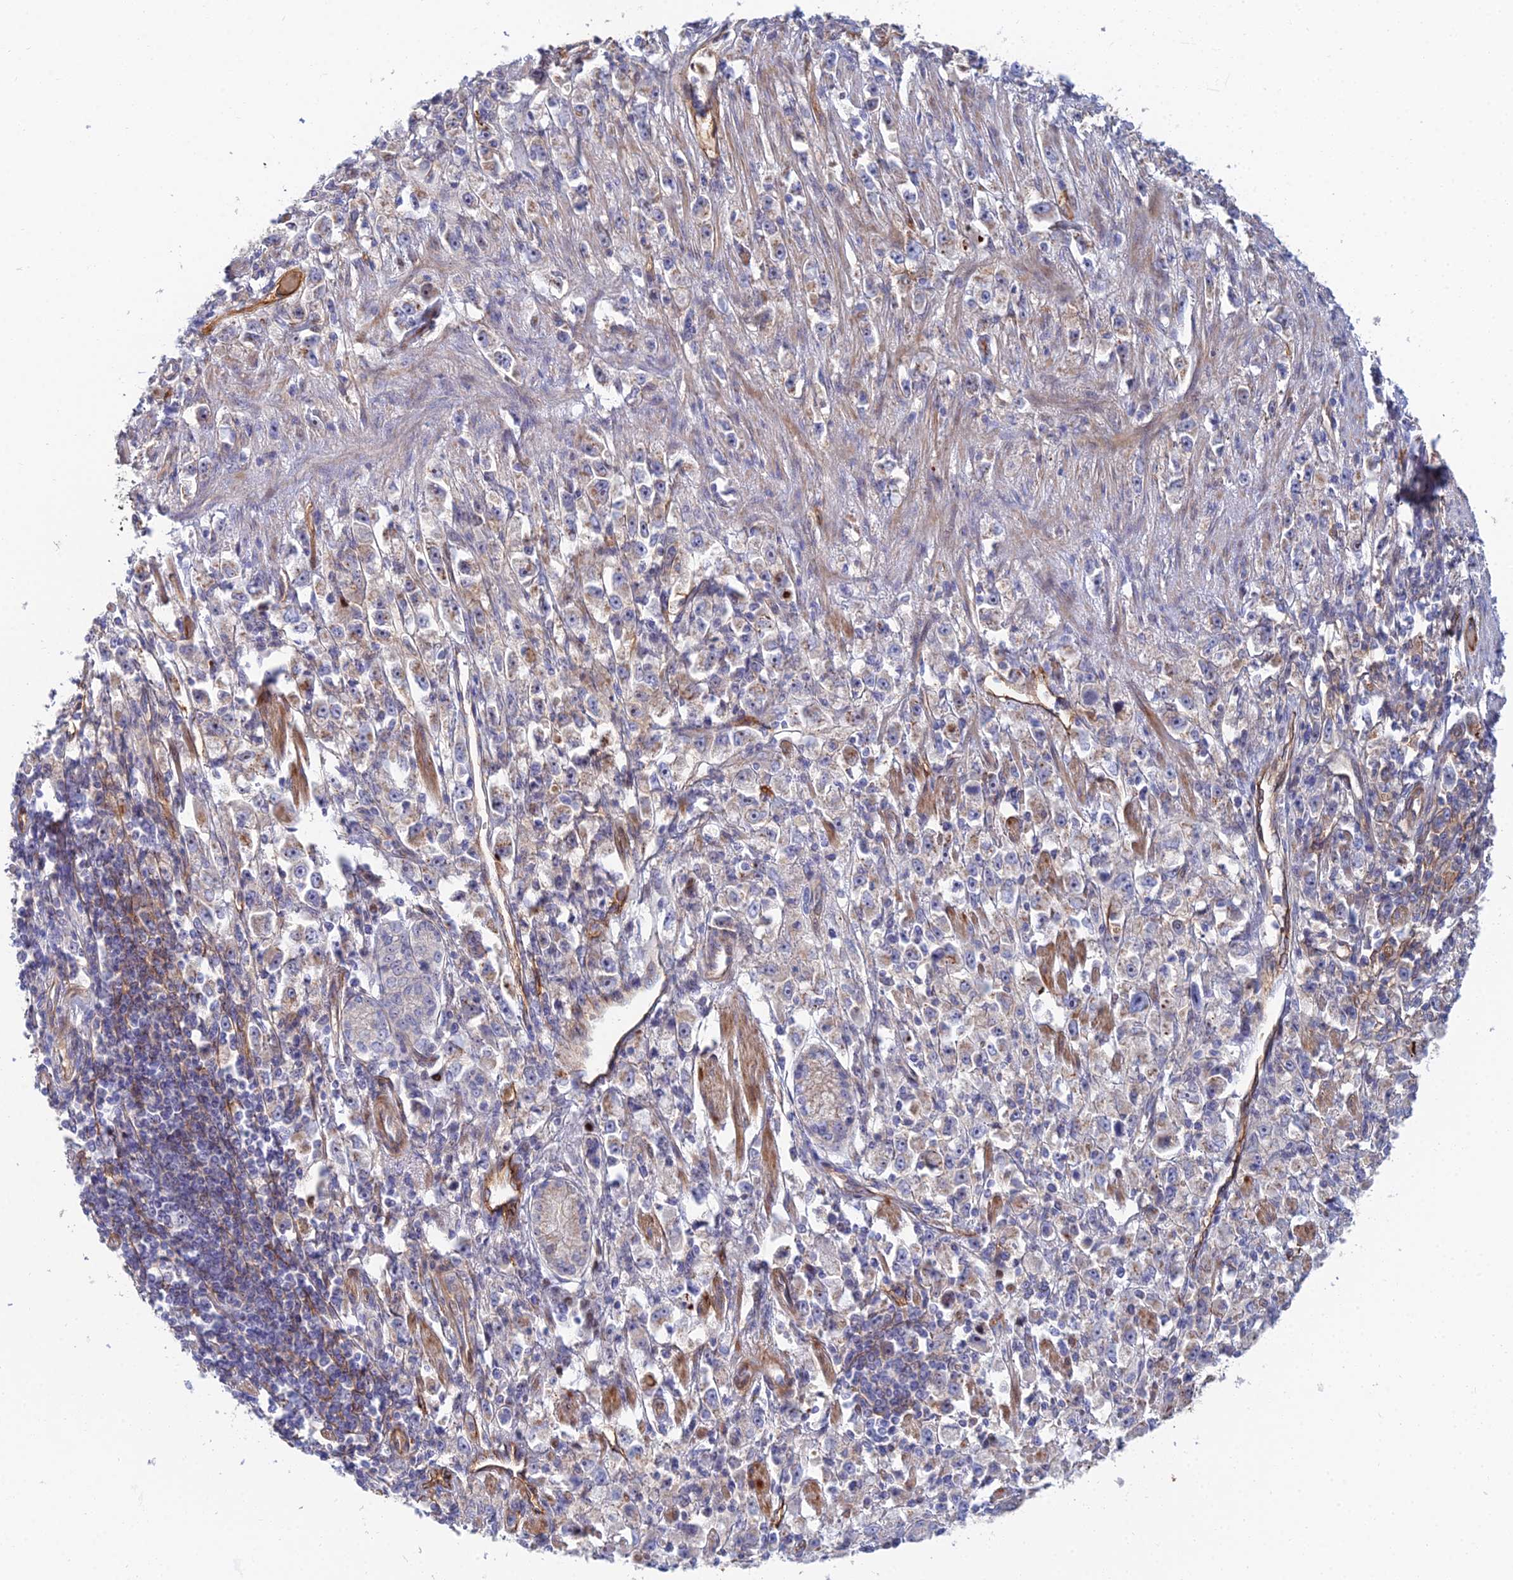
{"staining": {"intensity": "negative", "quantity": "none", "location": "none"}, "tissue": "stomach cancer", "cell_type": "Tumor cells", "image_type": "cancer", "snomed": [{"axis": "morphology", "description": "Adenocarcinoma, NOS"}, {"axis": "topography", "description": "Stomach"}], "caption": "Immunohistochemistry micrograph of human stomach cancer stained for a protein (brown), which demonstrates no staining in tumor cells.", "gene": "TRIM43B", "patient": {"sex": "female", "age": 59}}